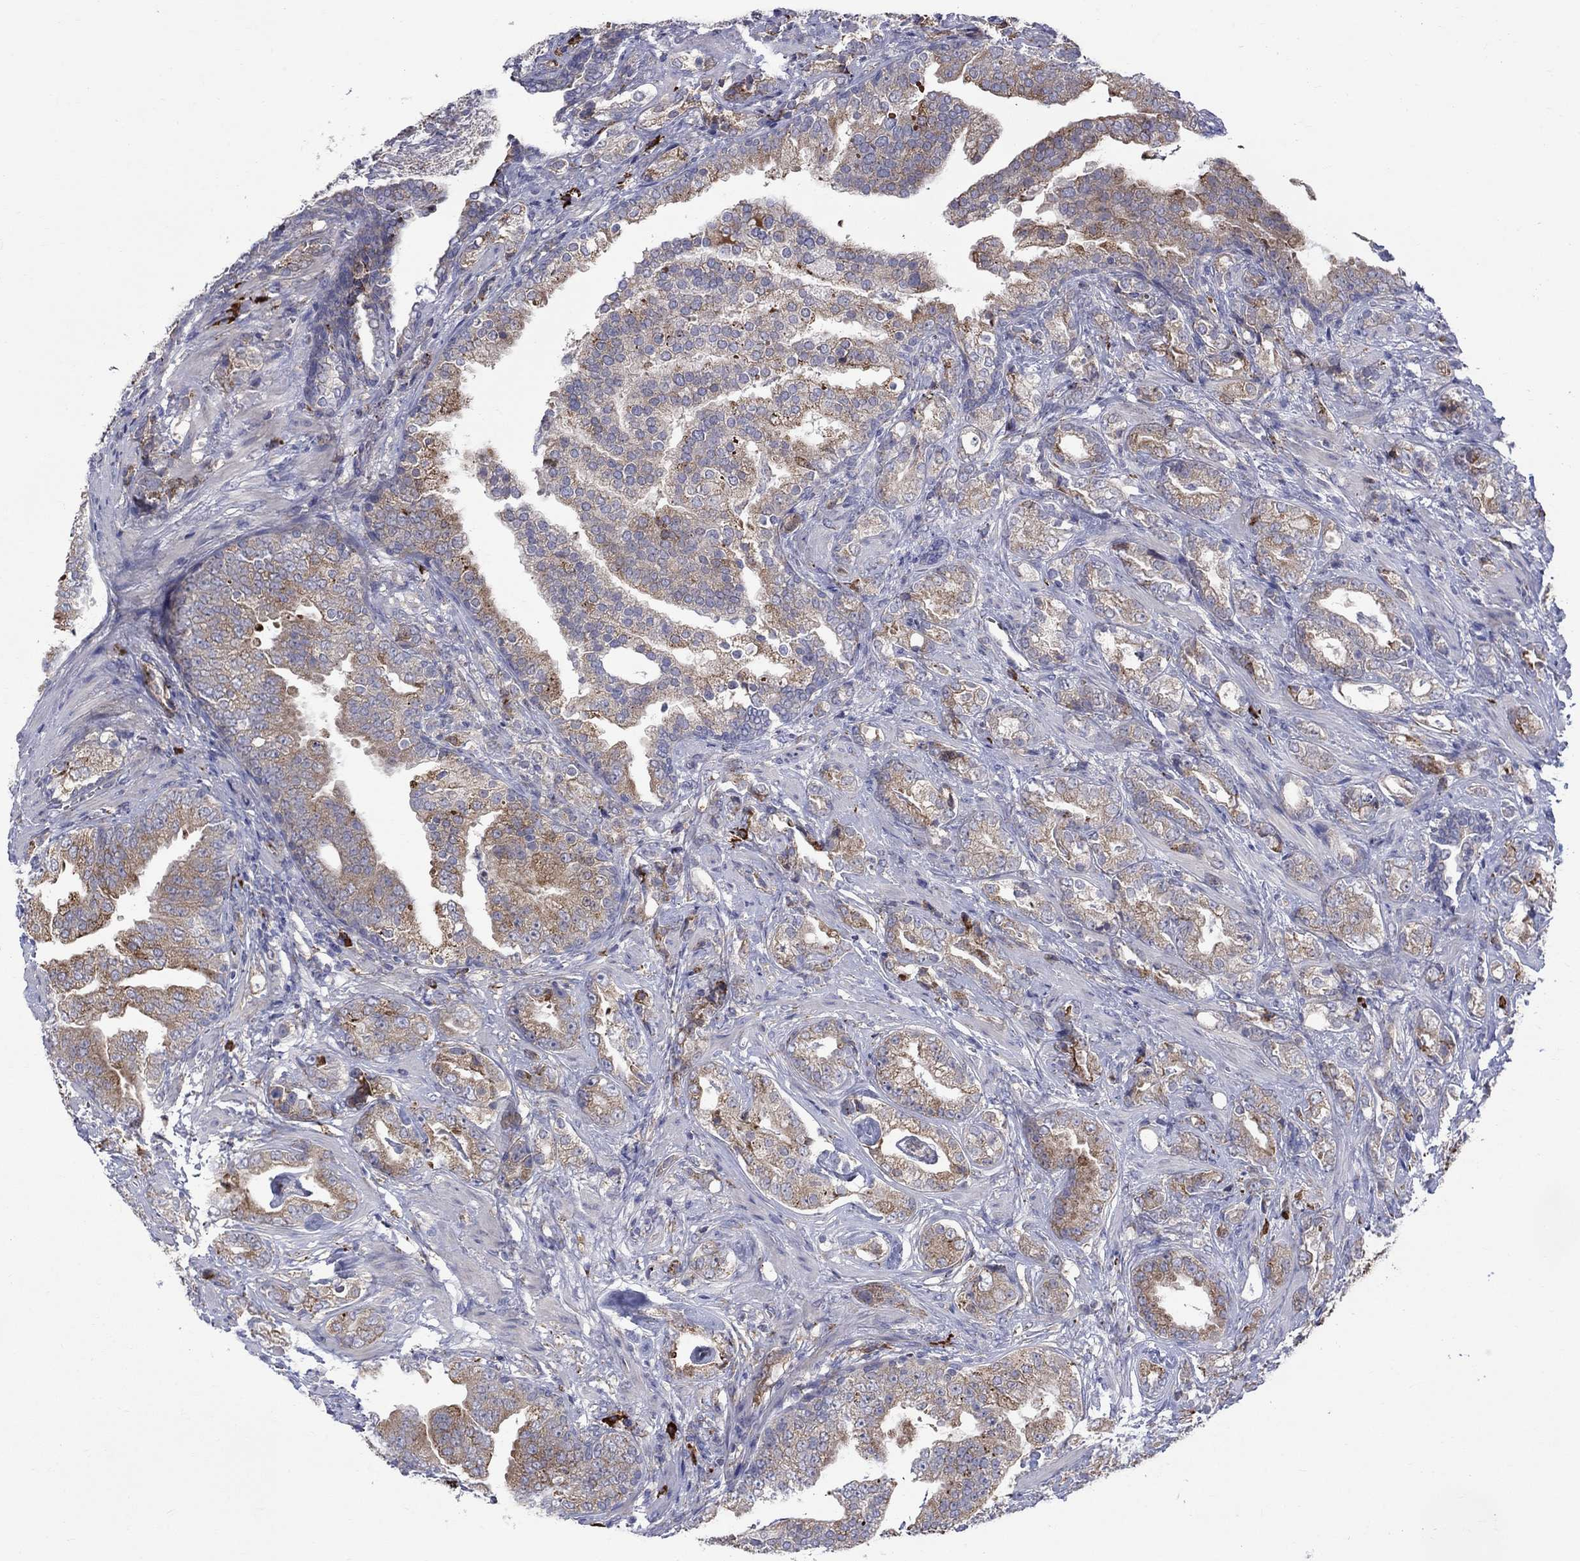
{"staining": {"intensity": "moderate", "quantity": "25%-75%", "location": "cytoplasmic/membranous"}, "tissue": "prostate cancer", "cell_type": "Tumor cells", "image_type": "cancer", "snomed": [{"axis": "morphology", "description": "Adenocarcinoma, NOS"}, {"axis": "topography", "description": "Prostate"}], "caption": "An image showing moderate cytoplasmic/membranous expression in approximately 25%-75% of tumor cells in prostate cancer (adenocarcinoma), as visualized by brown immunohistochemical staining.", "gene": "ASNS", "patient": {"sex": "male", "age": 57}}